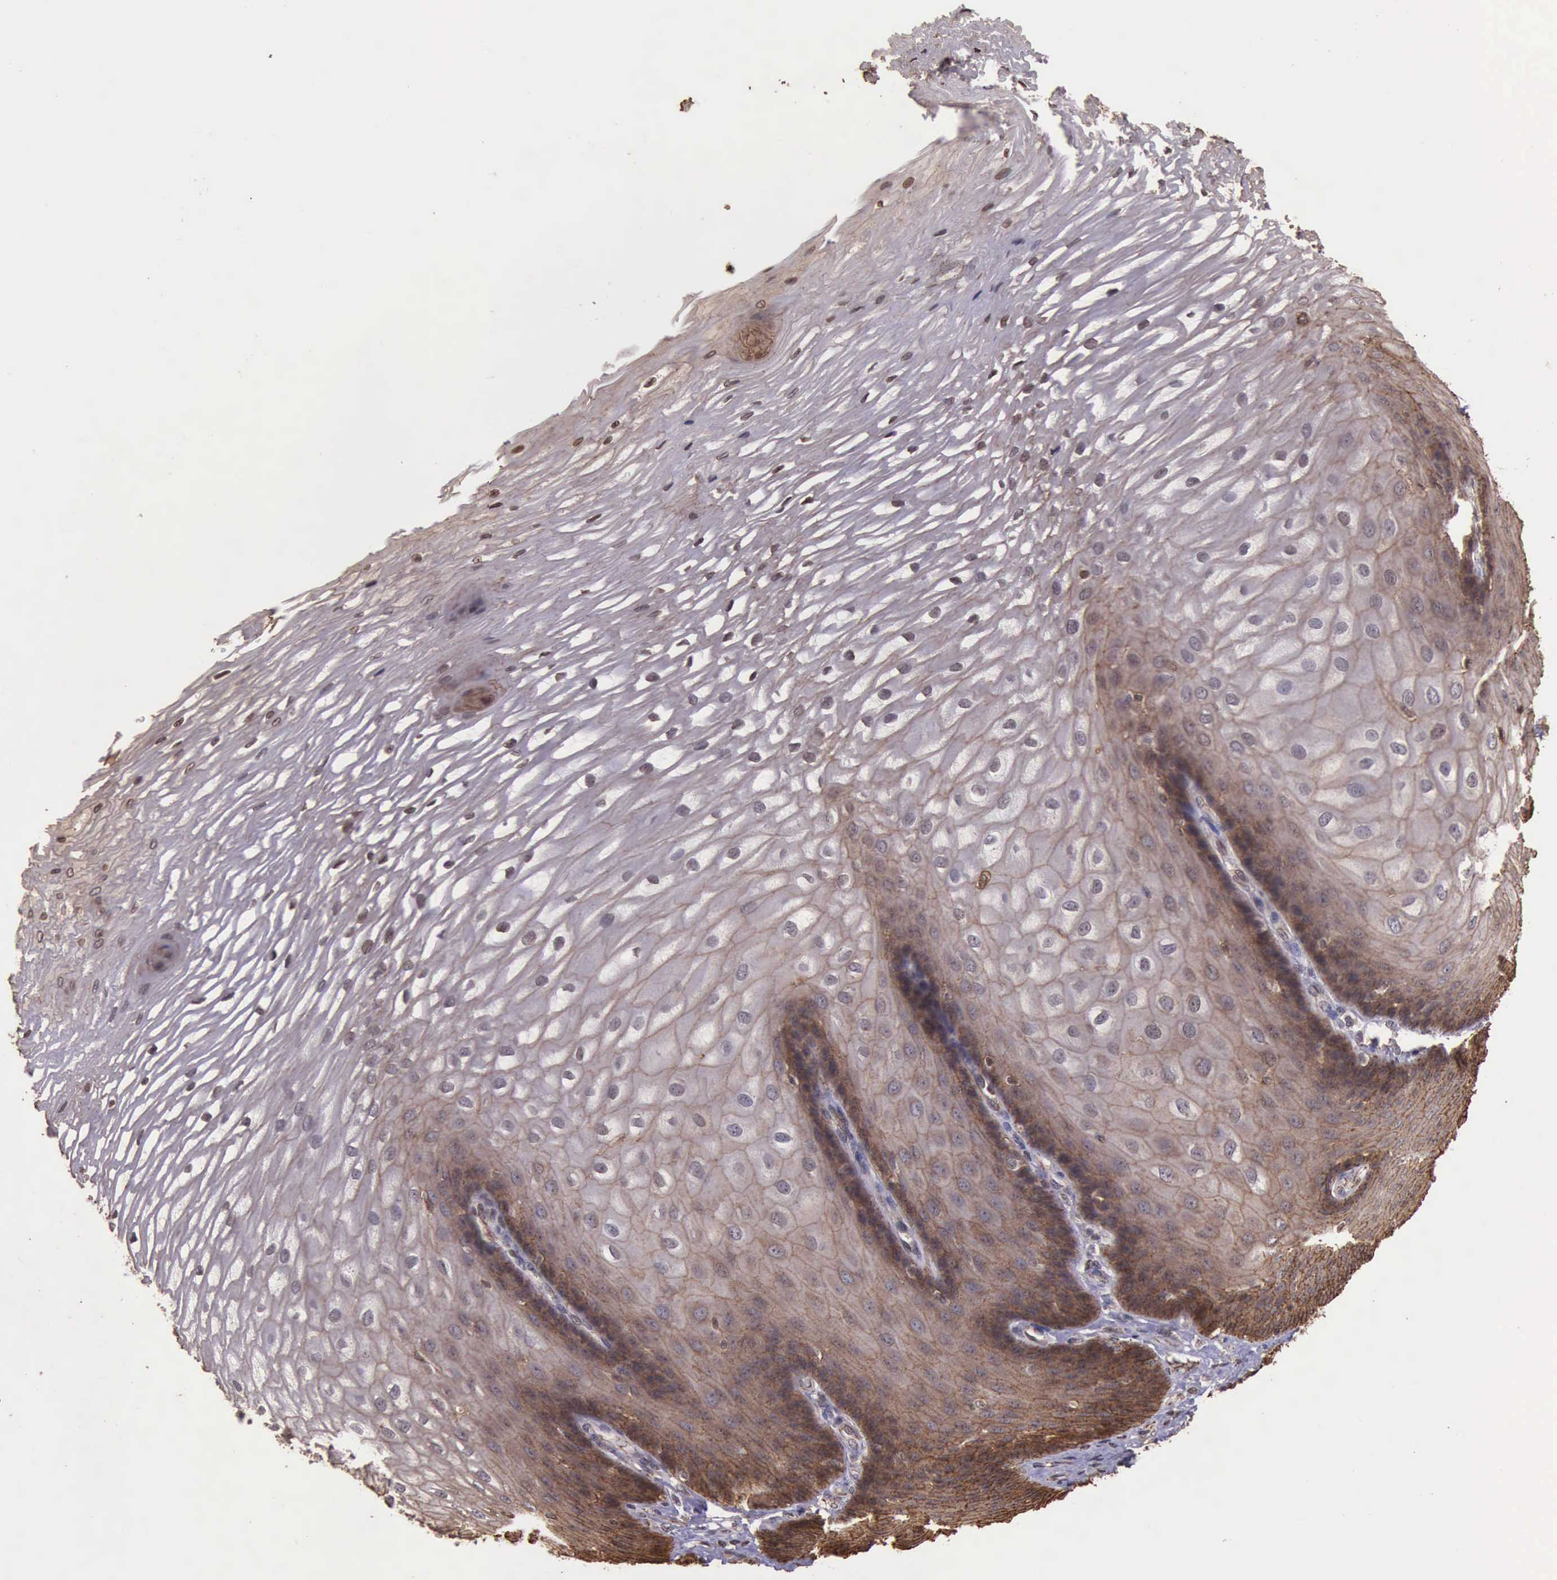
{"staining": {"intensity": "weak", "quantity": "25%-75%", "location": "cytoplasmic/membranous"}, "tissue": "esophagus", "cell_type": "Squamous epithelial cells", "image_type": "normal", "snomed": [{"axis": "morphology", "description": "Normal tissue, NOS"}, {"axis": "morphology", "description": "Adenocarcinoma, NOS"}, {"axis": "topography", "description": "Esophagus"}, {"axis": "topography", "description": "Stomach"}], "caption": "Esophagus stained with DAB IHC displays low levels of weak cytoplasmic/membranous staining in about 25%-75% of squamous epithelial cells.", "gene": "CTNNB1", "patient": {"sex": "male", "age": 62}}